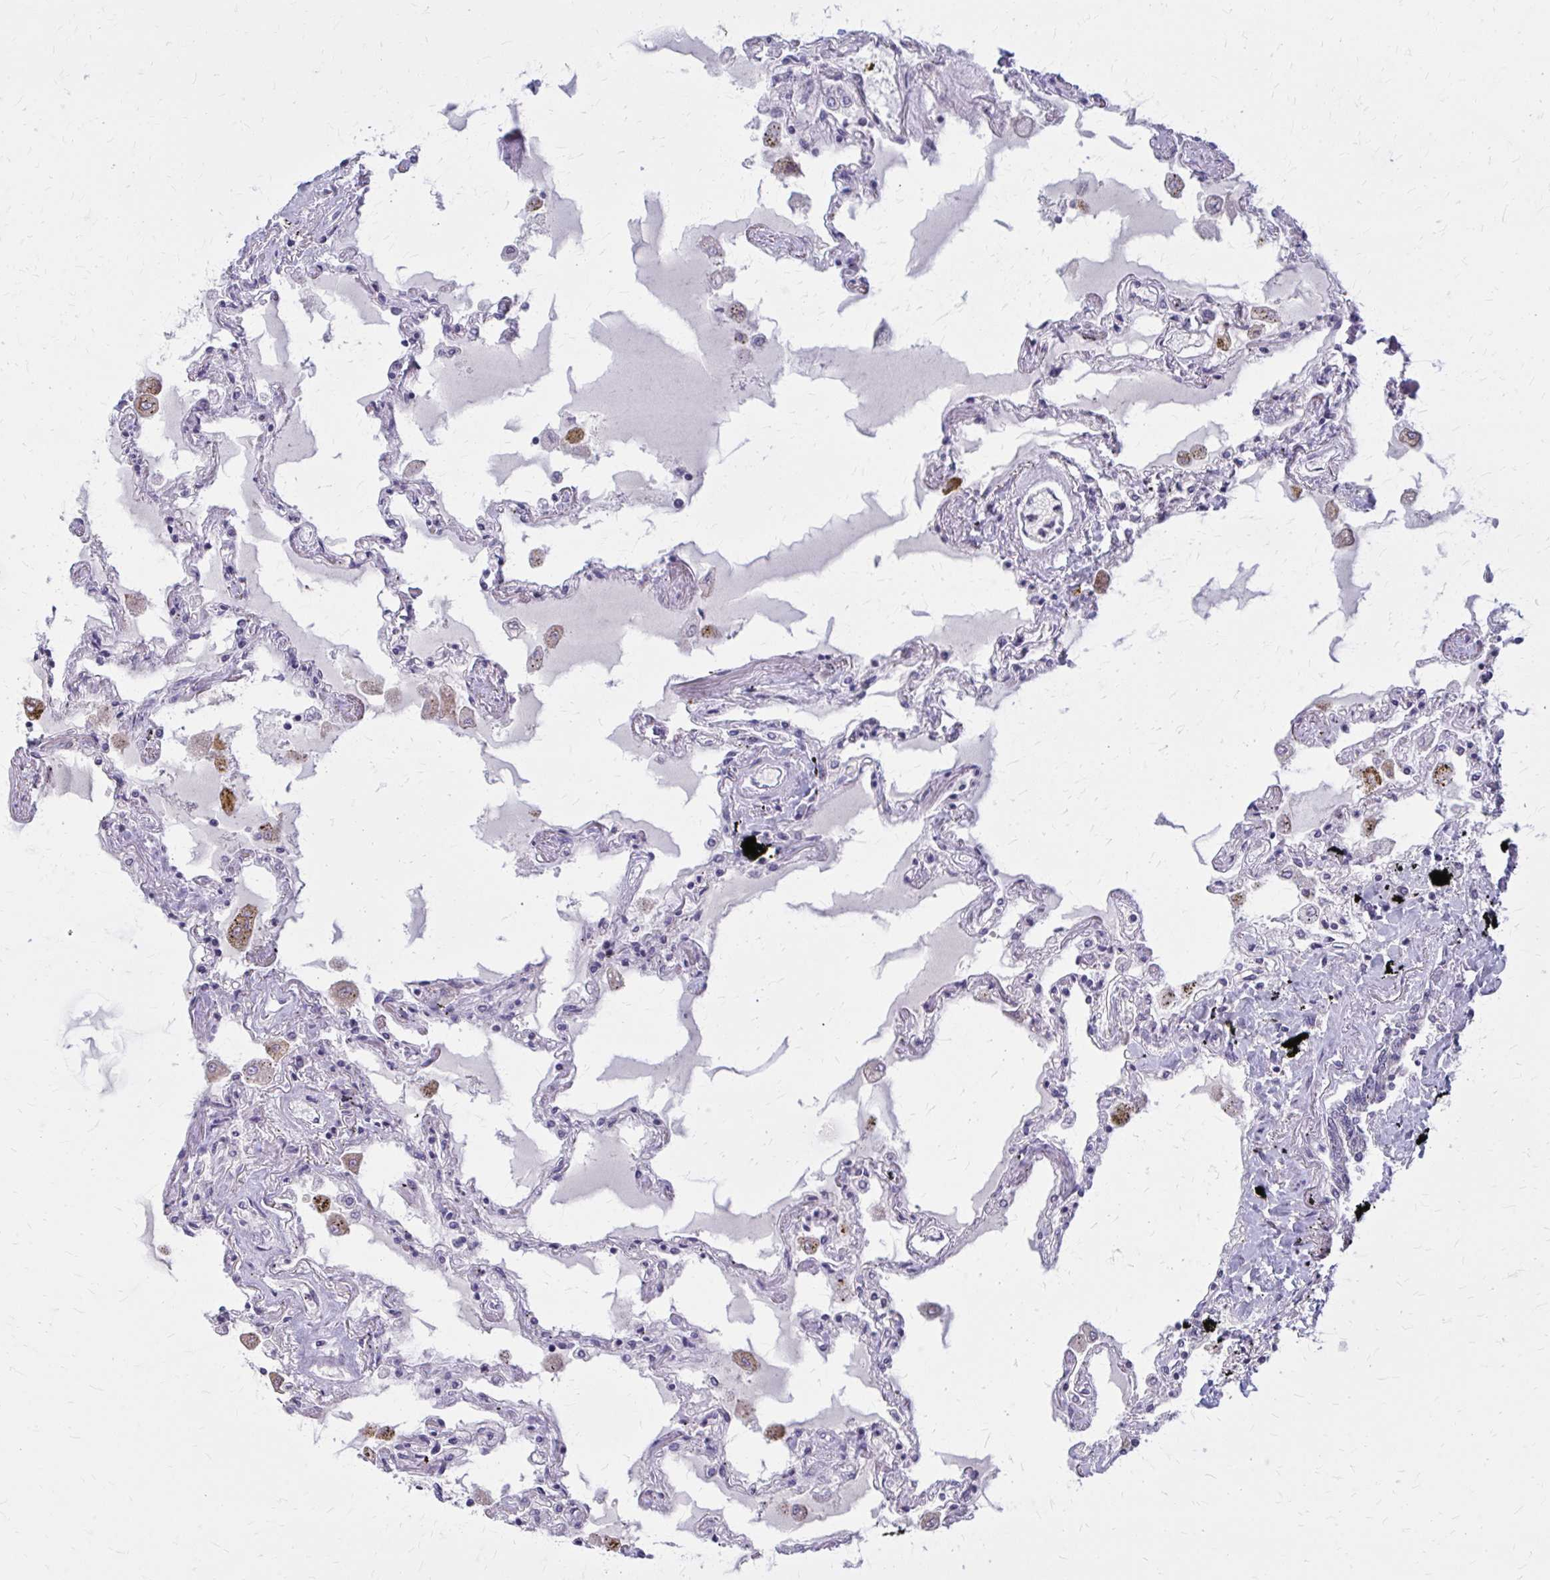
{"staining": {"intensity": "negative", "quantity": "none", "location": "none"}, "tissue": "lung", "cell_type": "Alveolar cells", "image_type": "normal", "snomed": [{"axis": "morphology", "description": "Normal tissue, NOS"}, {"axis": "morphology", "description": "Adenocarcinoma, NOS"}, {"axis": "topography", "description": "Cartilage tissue"}, {"axis": "topography", "description": "Lung"}], "caption": "The immunohistochemistry micrograph has no significant positivity in alveolar cells of lung.", "gene": "OR4A47", "patient": {"sex": "female", "age": 67}}